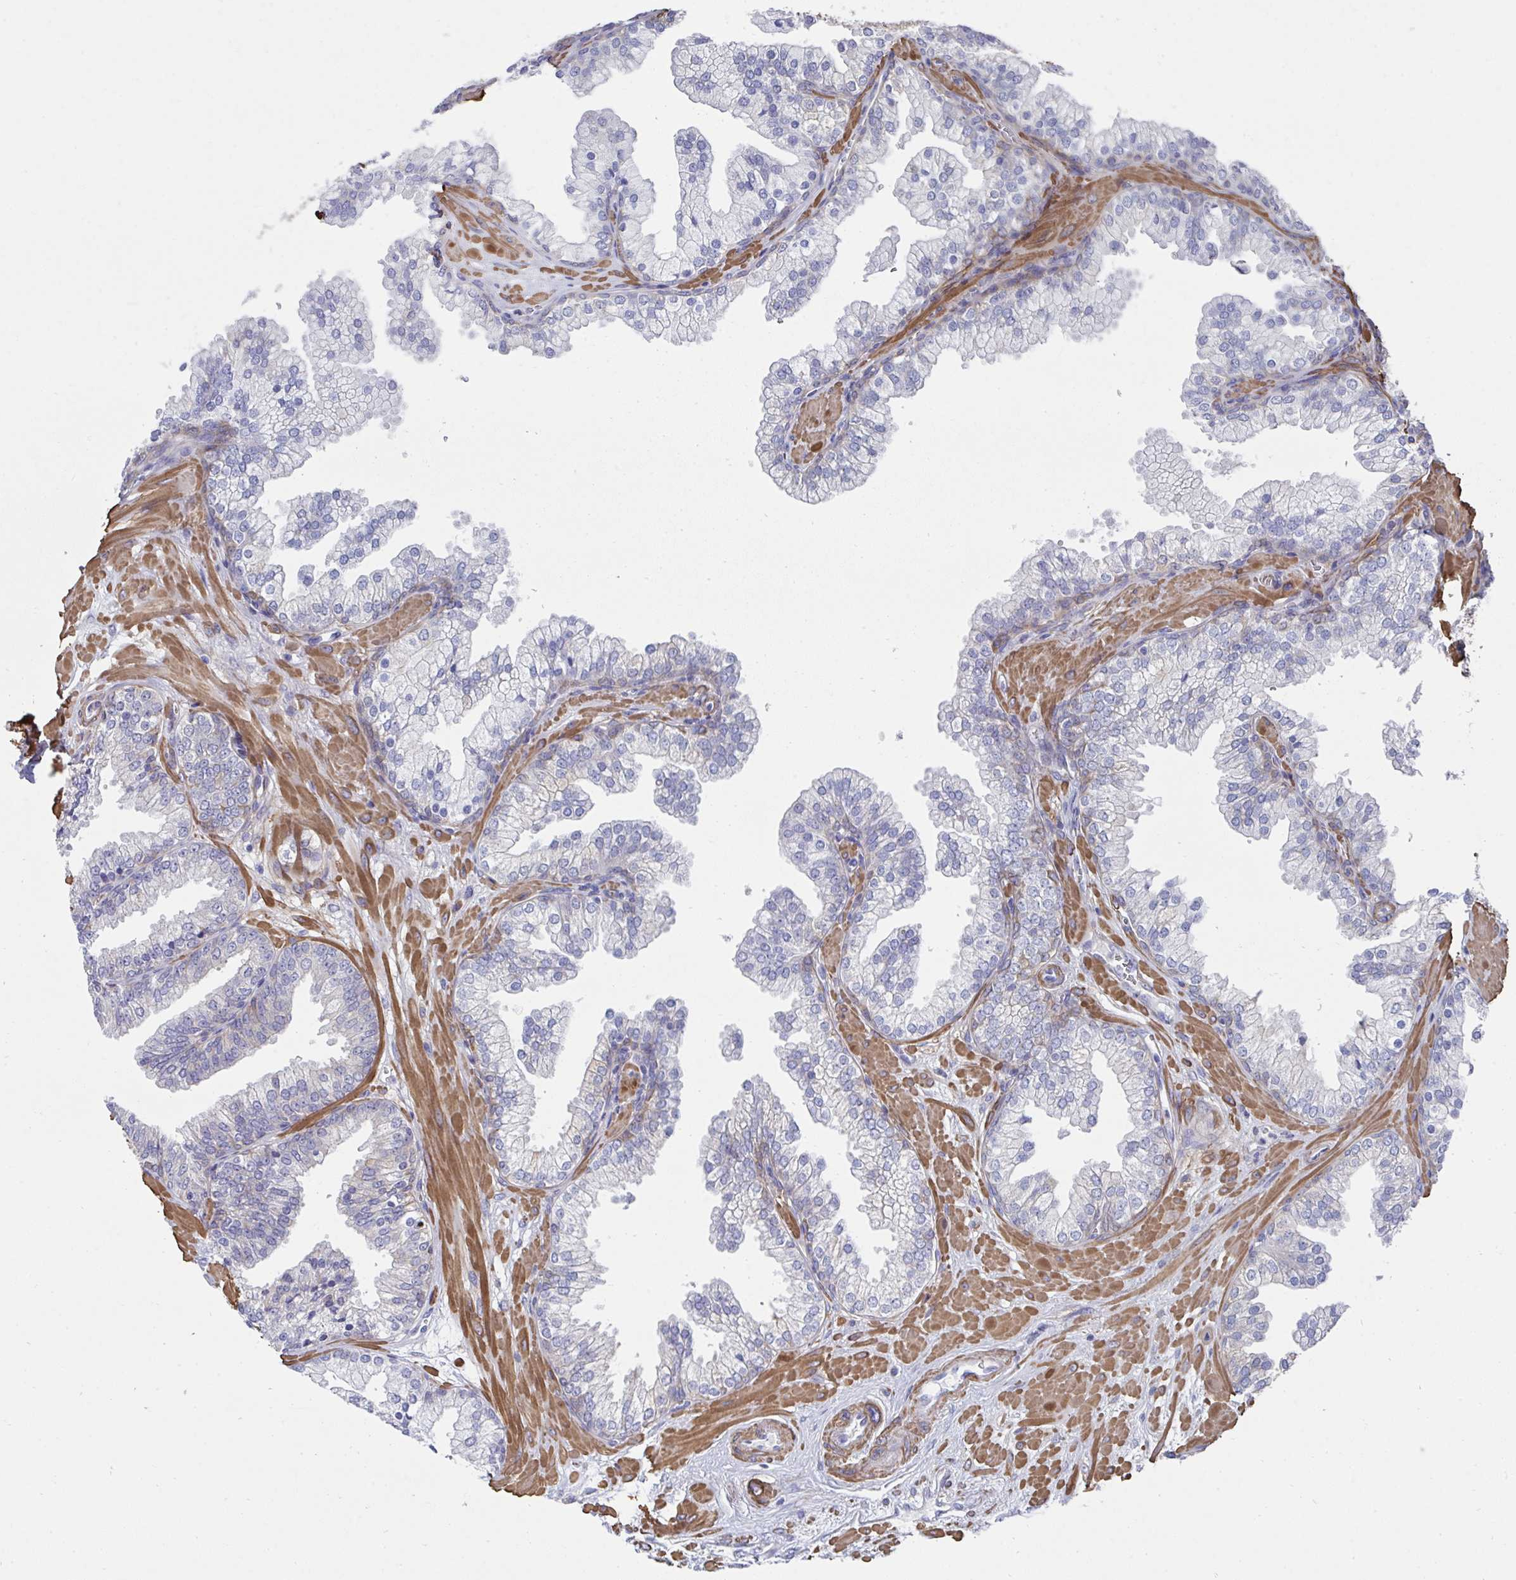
{"staining": {"intensity": "negative", "quantity": "none", "location": "none"}, "tissue": "prostate", "cell_type": "Glandular cells", "image_type": "normal", "snomed": [{"axis": "morphology", "description": "Normal tissue, NOS"}, {"axis": "topography", "description": "Prostate"}, {"axis": "topography", "description": "Peripheral nerve tissue"}], "caption": "A high-resolution image shows immunohistochemistry staining of unremarkable prostate, which reveals no significant positivity in glandular cells.", "gene": "FBXL13", "patient": {"sex": "male", "age": 61}}